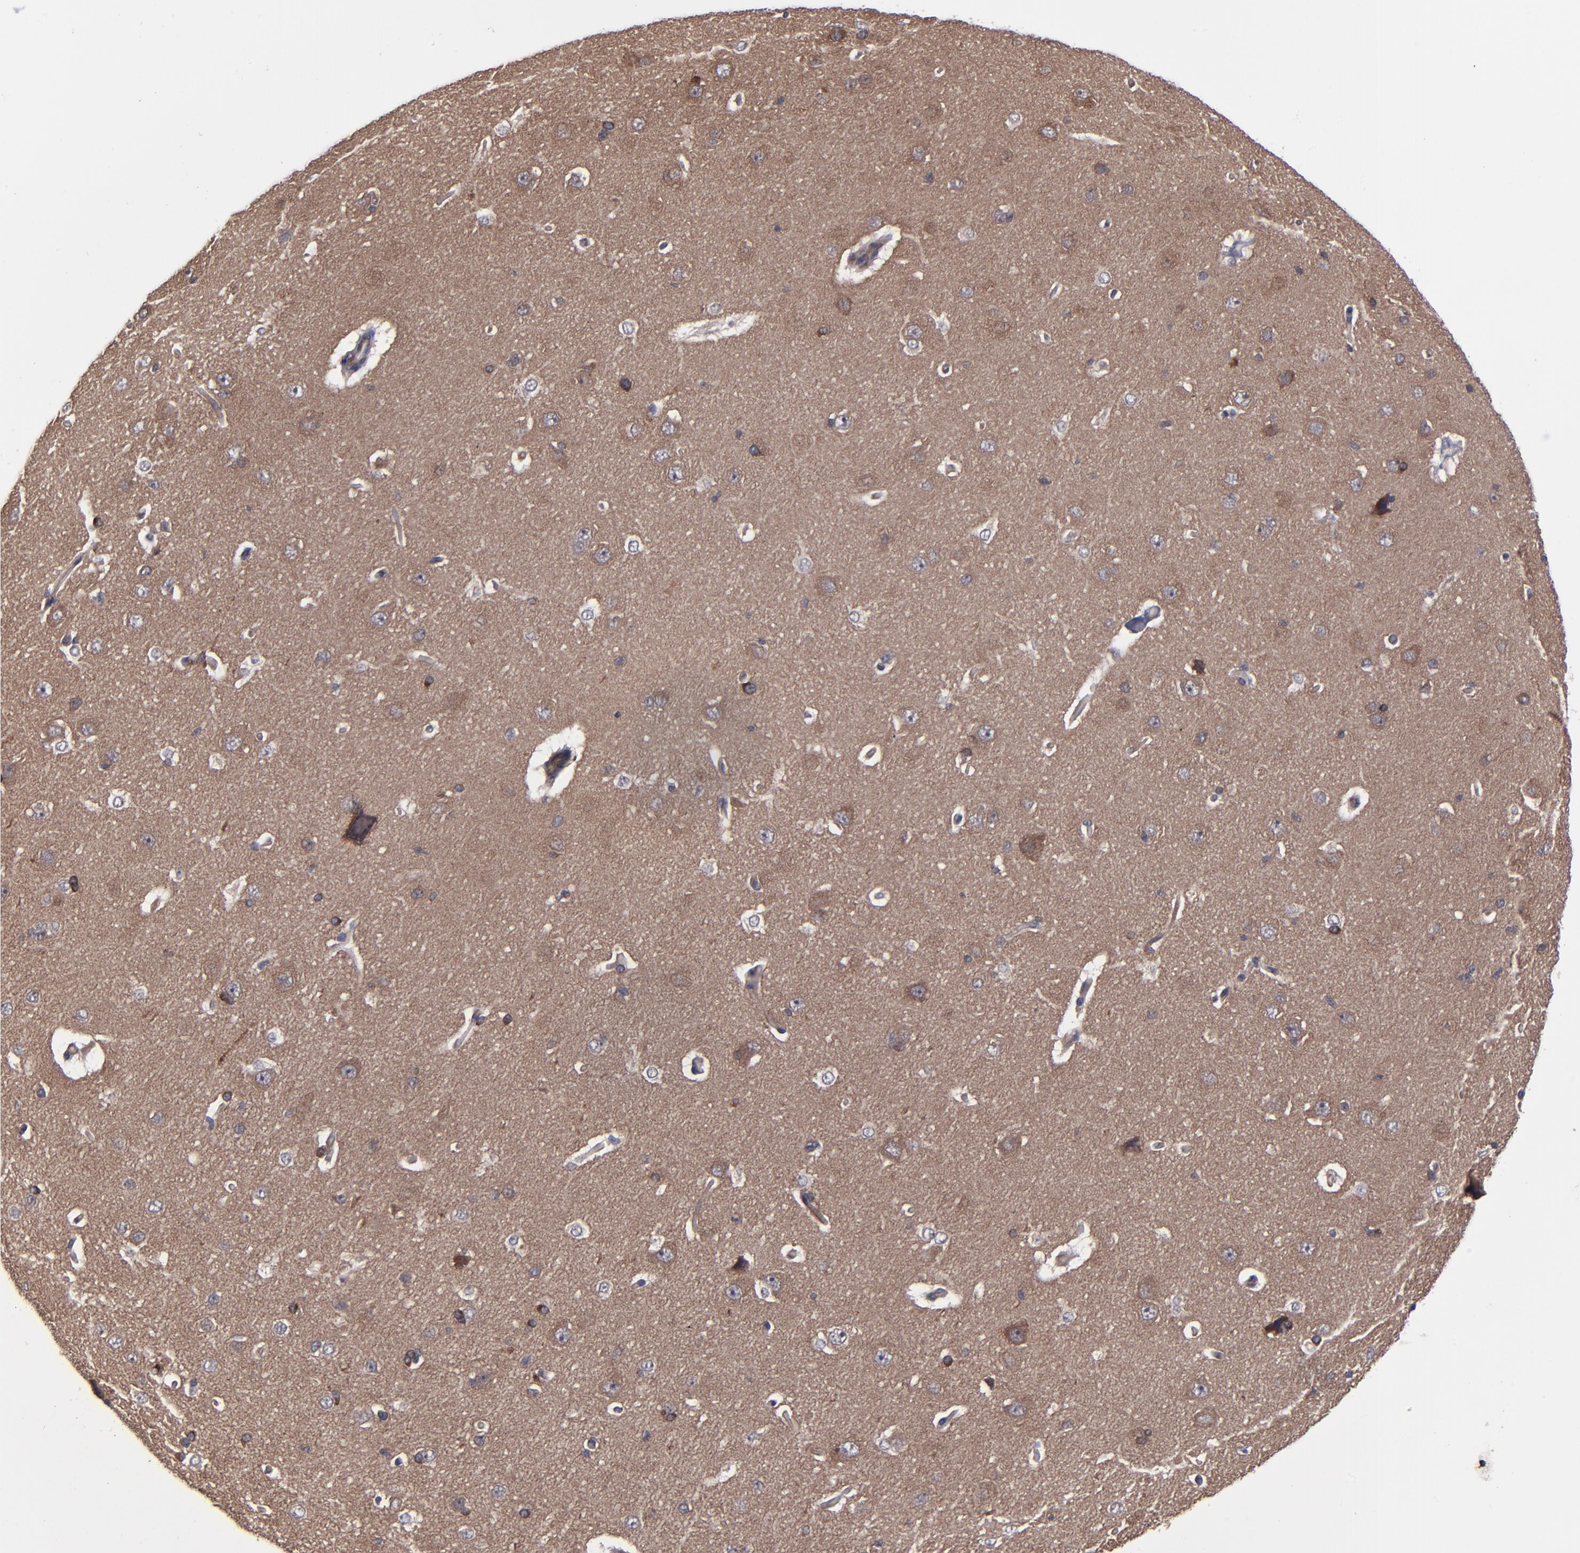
{"staining": {"intensity": "moderate", "quantity": "25%-75%", "location": "cytoplasmic/membranous"}, "tissue": "cerebral cortex", "cell_type": "Endothelial cells", "image_type": "normal", "snomed": [{"axis": "morphology", "description": "Normal tissue, NOS"}, {"axis": "topography", "description": "Cerebral cortex"}], "caption": "Endothelial cells show moderate cytoplasmic/membranous expression in about 25%-75% of cells in normal cerebral cortex. The protein is shown in brown color, while the nuclei are stained blue.", "gene": "ZNF780A", "patient": {"sex": "female", "age": 45}}